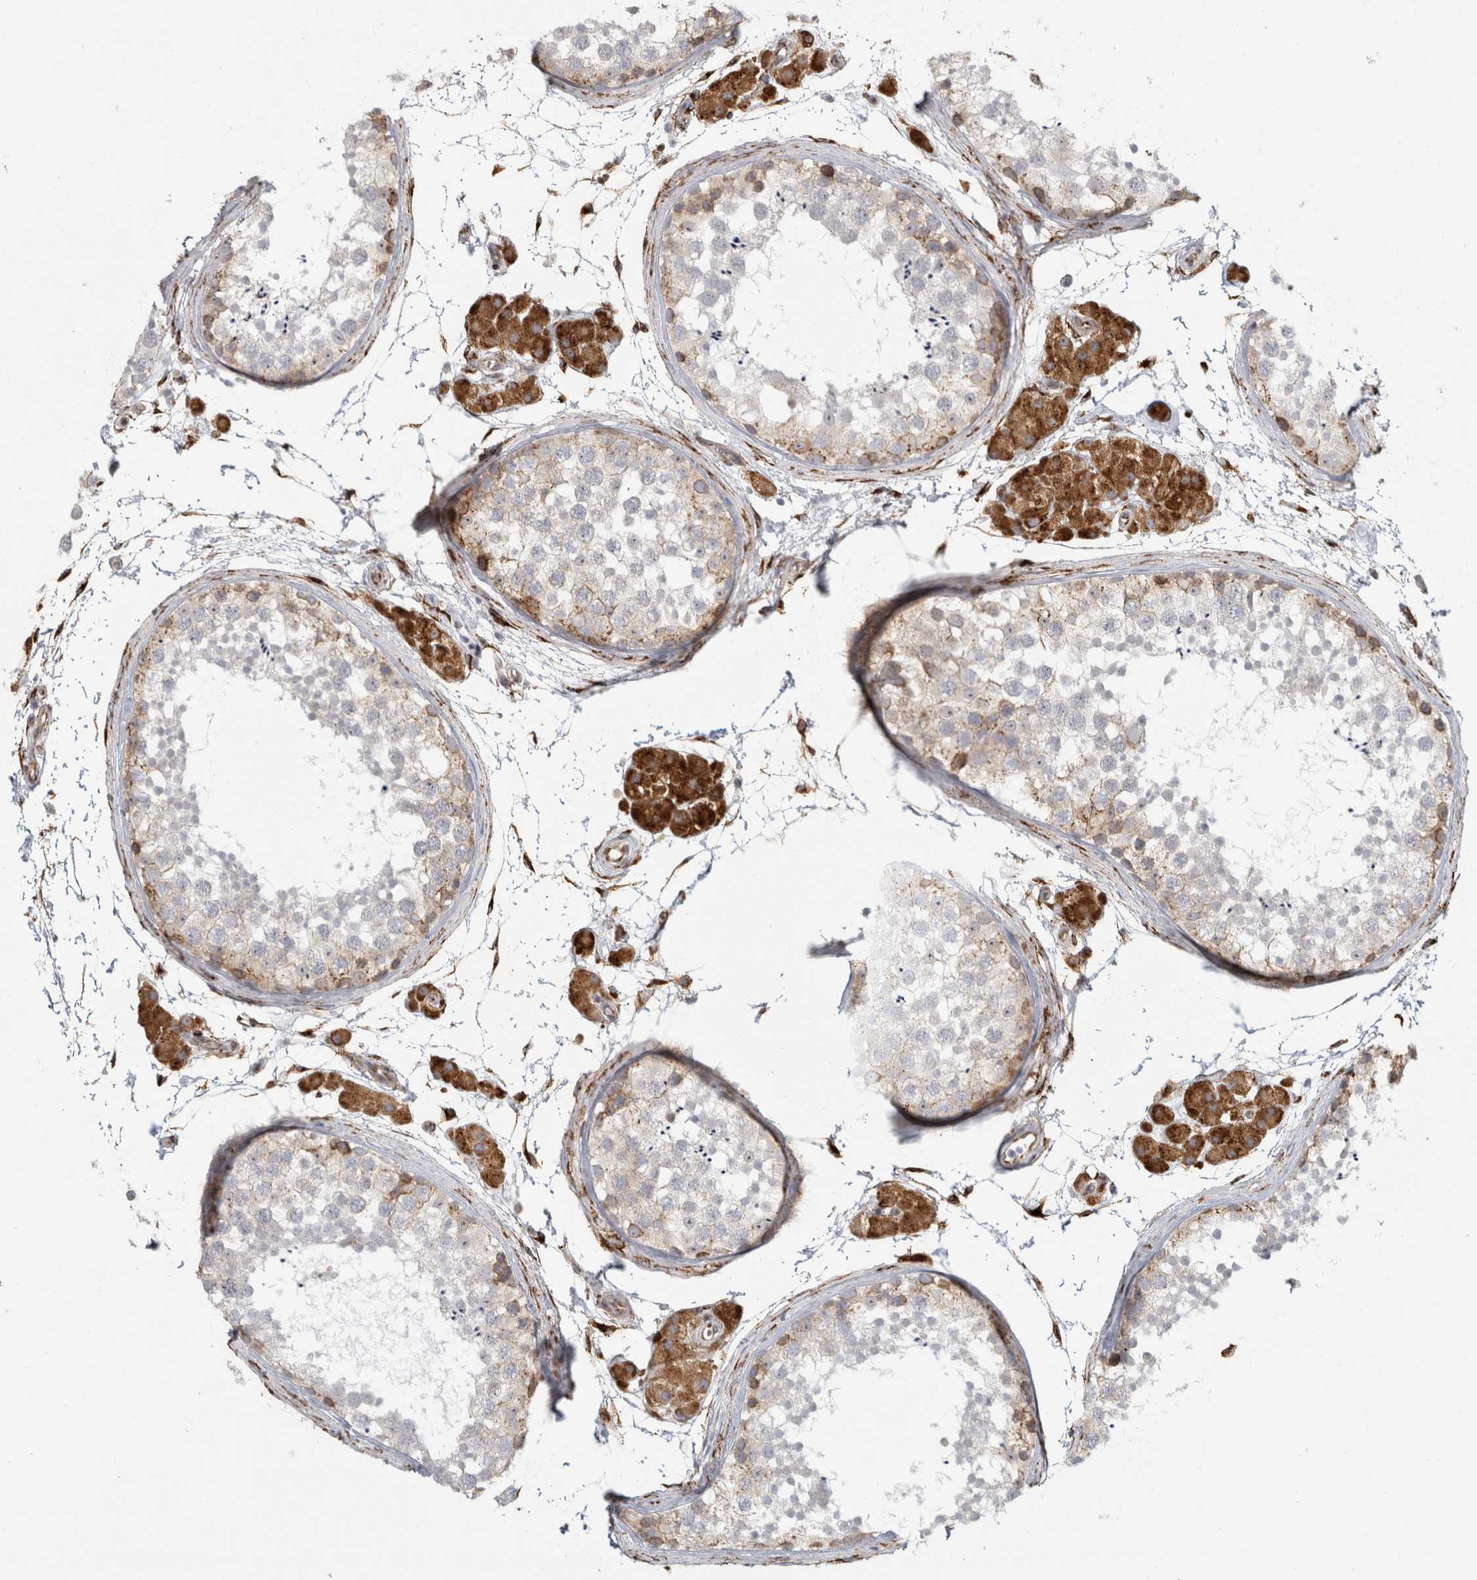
{"staining": {"intensity": "negative", "quantity": "none", "location": "none"}, "tissue": "testis", "cell_type": "Cells in seminiferous ducts", "image_type": "normal", "snomed": [{"axis": "morphology", "description": "Normal tissue, NOS"}, {"axis": "topography", "description": "Testis"}], "caption": "The image demonstrates no staining of cells in seminiferous ducts in benign testis.", "gene": "OSTN", "patient": {"sex": "male", "age": 56}}